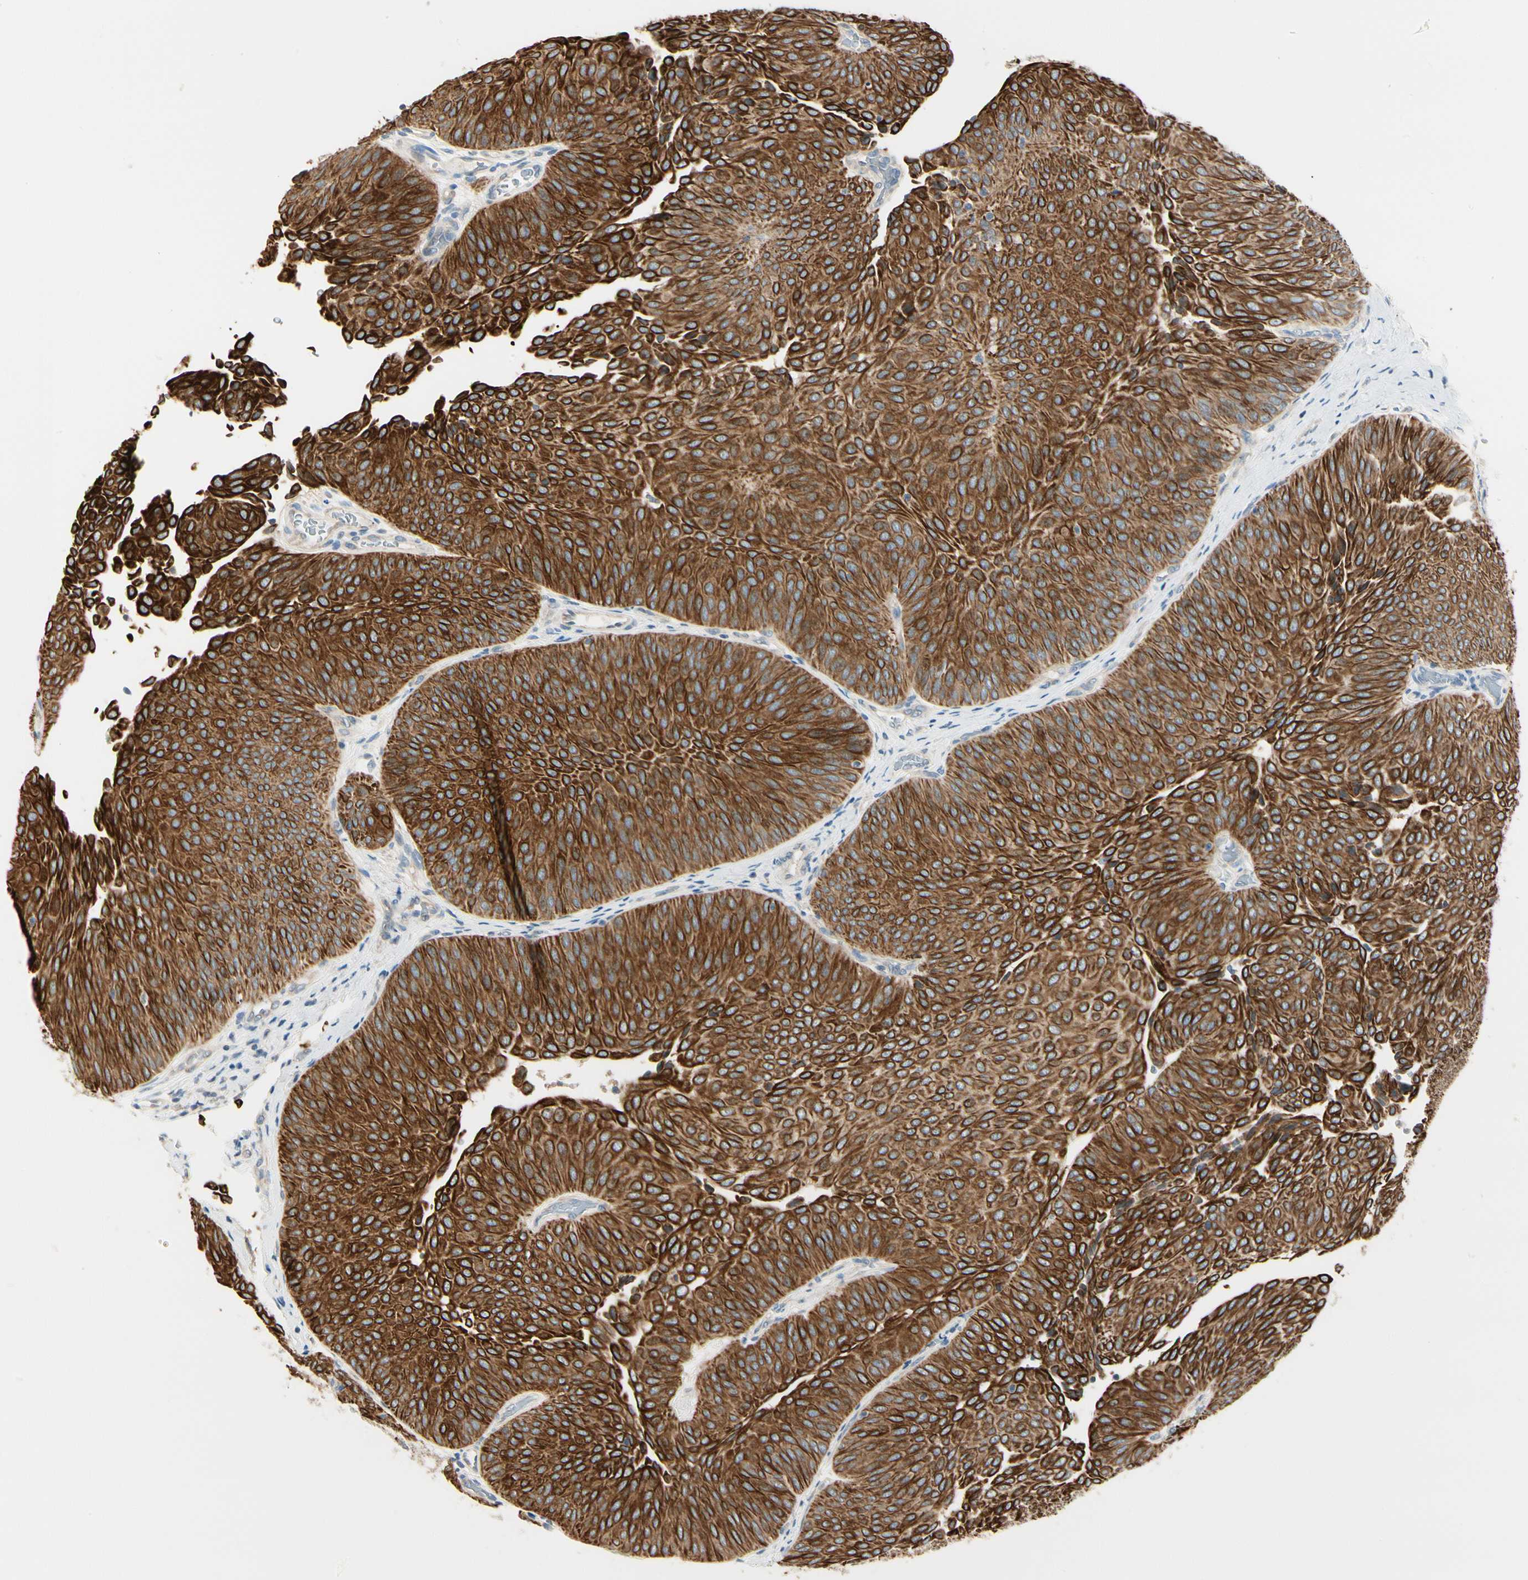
{"staining": {"intensity": "strong", "quantity": ">75%", "location": "cytoplasmic/membranous"}, "tissue": "urothelial cancer", "cell_type": "Tumor cells", "image_type": "cancer", "snomed": [{"axis": "morphology", "description": "Urothelial carcinoma, Low grade"}, {"axis": "topography", "description": "Urinary bladder"}], "caption": "A brown stain labels strong cytoplasmic/membranous positivity of a protein in human low-grade urothelial carcinoma tumor cells.", "gene": "DUSP12", "patient": {"sex": "female", "age": 60}}